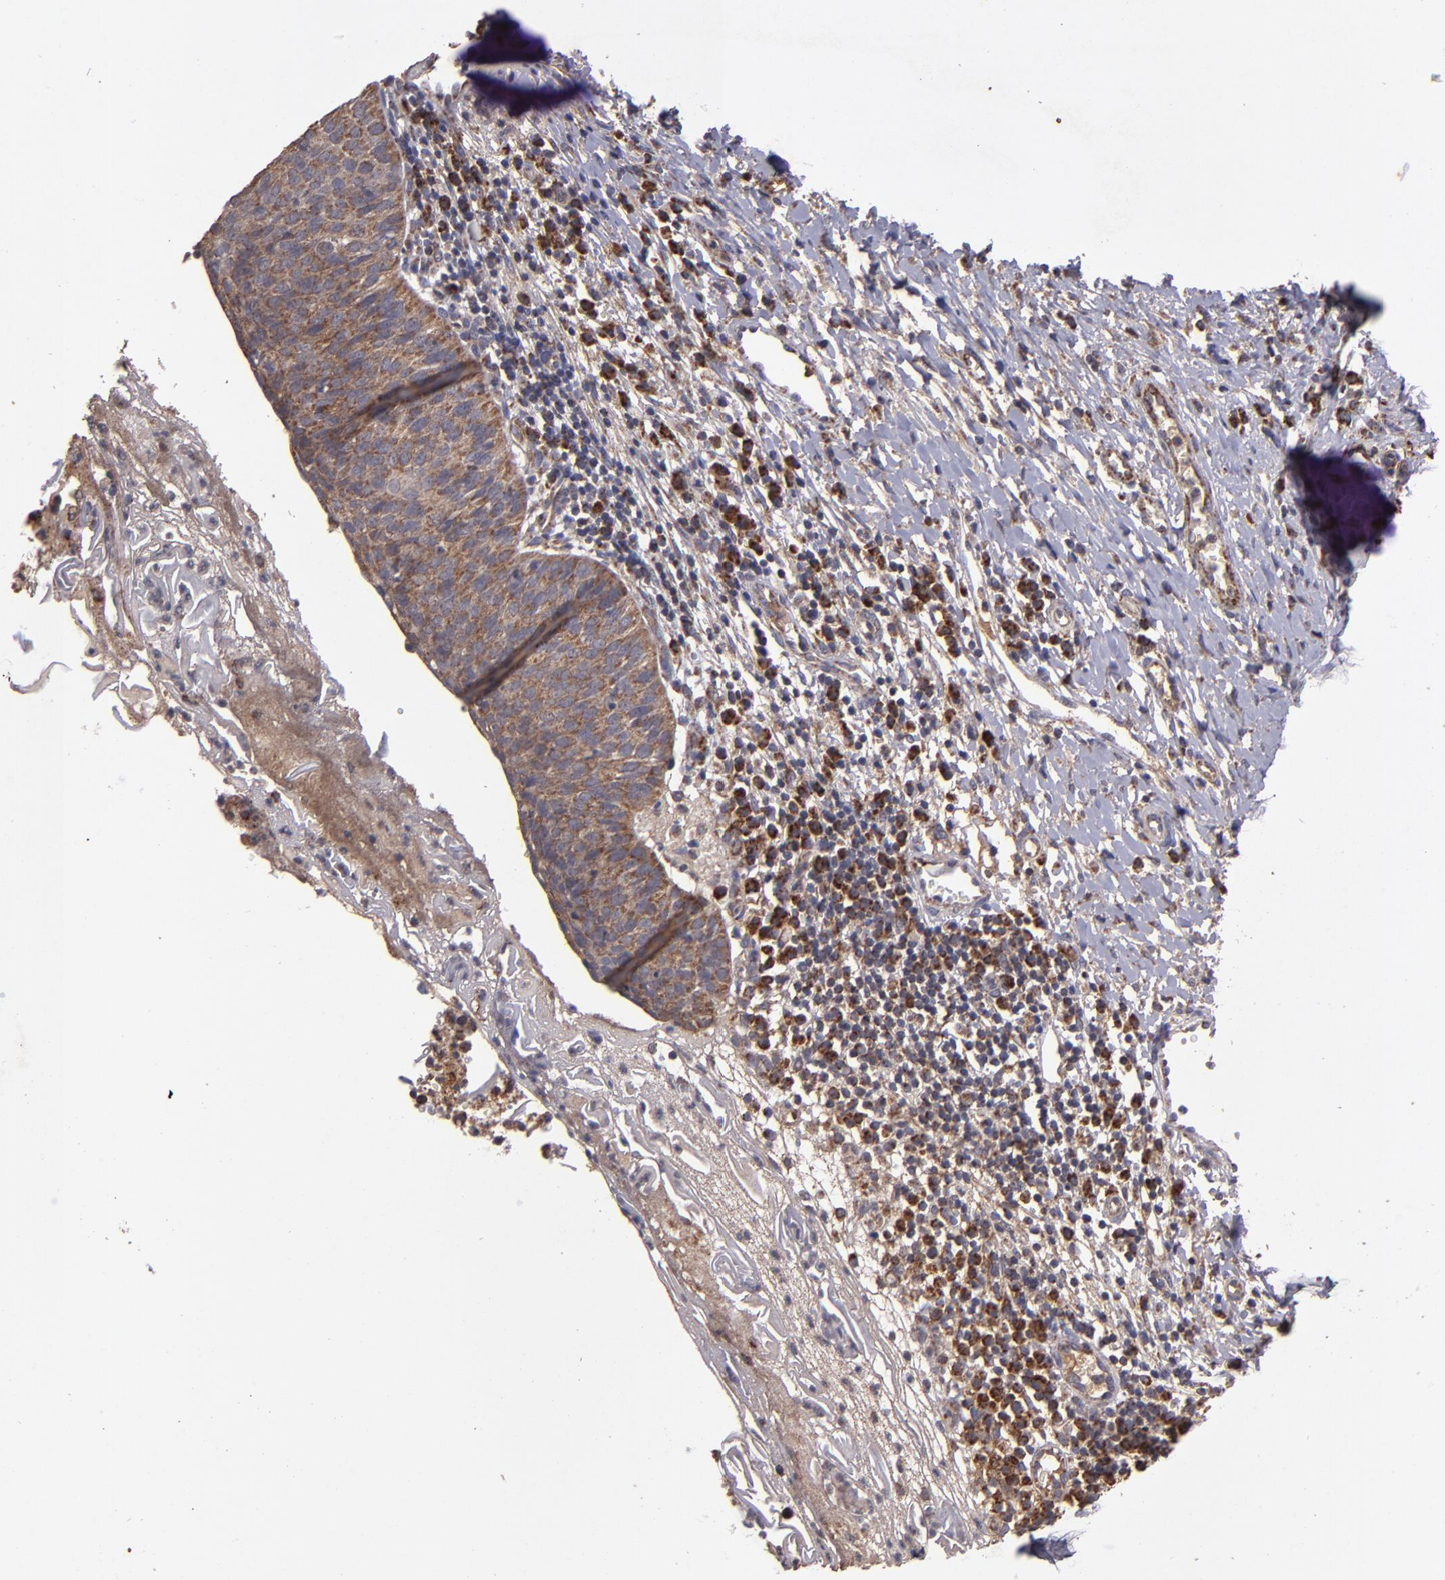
{"staining": {"intensity": "moderate", "quantity": ">75%", "location": "cytoplasmic/membranous"}, "tissue": "cervical cancer", "cell_type": "Tumor cells", "image_type": "cancer", "snomed": [{"axis": "morphology", "description": "Normal tissue, NOS"}, {"axis": "morphology", "description": "Squamous cell carcinoma, NOS"}, {"axis": "topography", "description": "Cervix"}], "caption": "Protein staining displays moderate cytoplasmic/membranous positivity in about >75% of tumor cells in cervical cancer (squamous cell carcinoma). The staining is performed using DAB (3,3'-diaminobenzidine) brown chromogen to label protein expression. The nuclei are counter-stained blue using hematoxylin.", "gene": "TIMM9", "patient": {"sex": "female", "age": 39}}